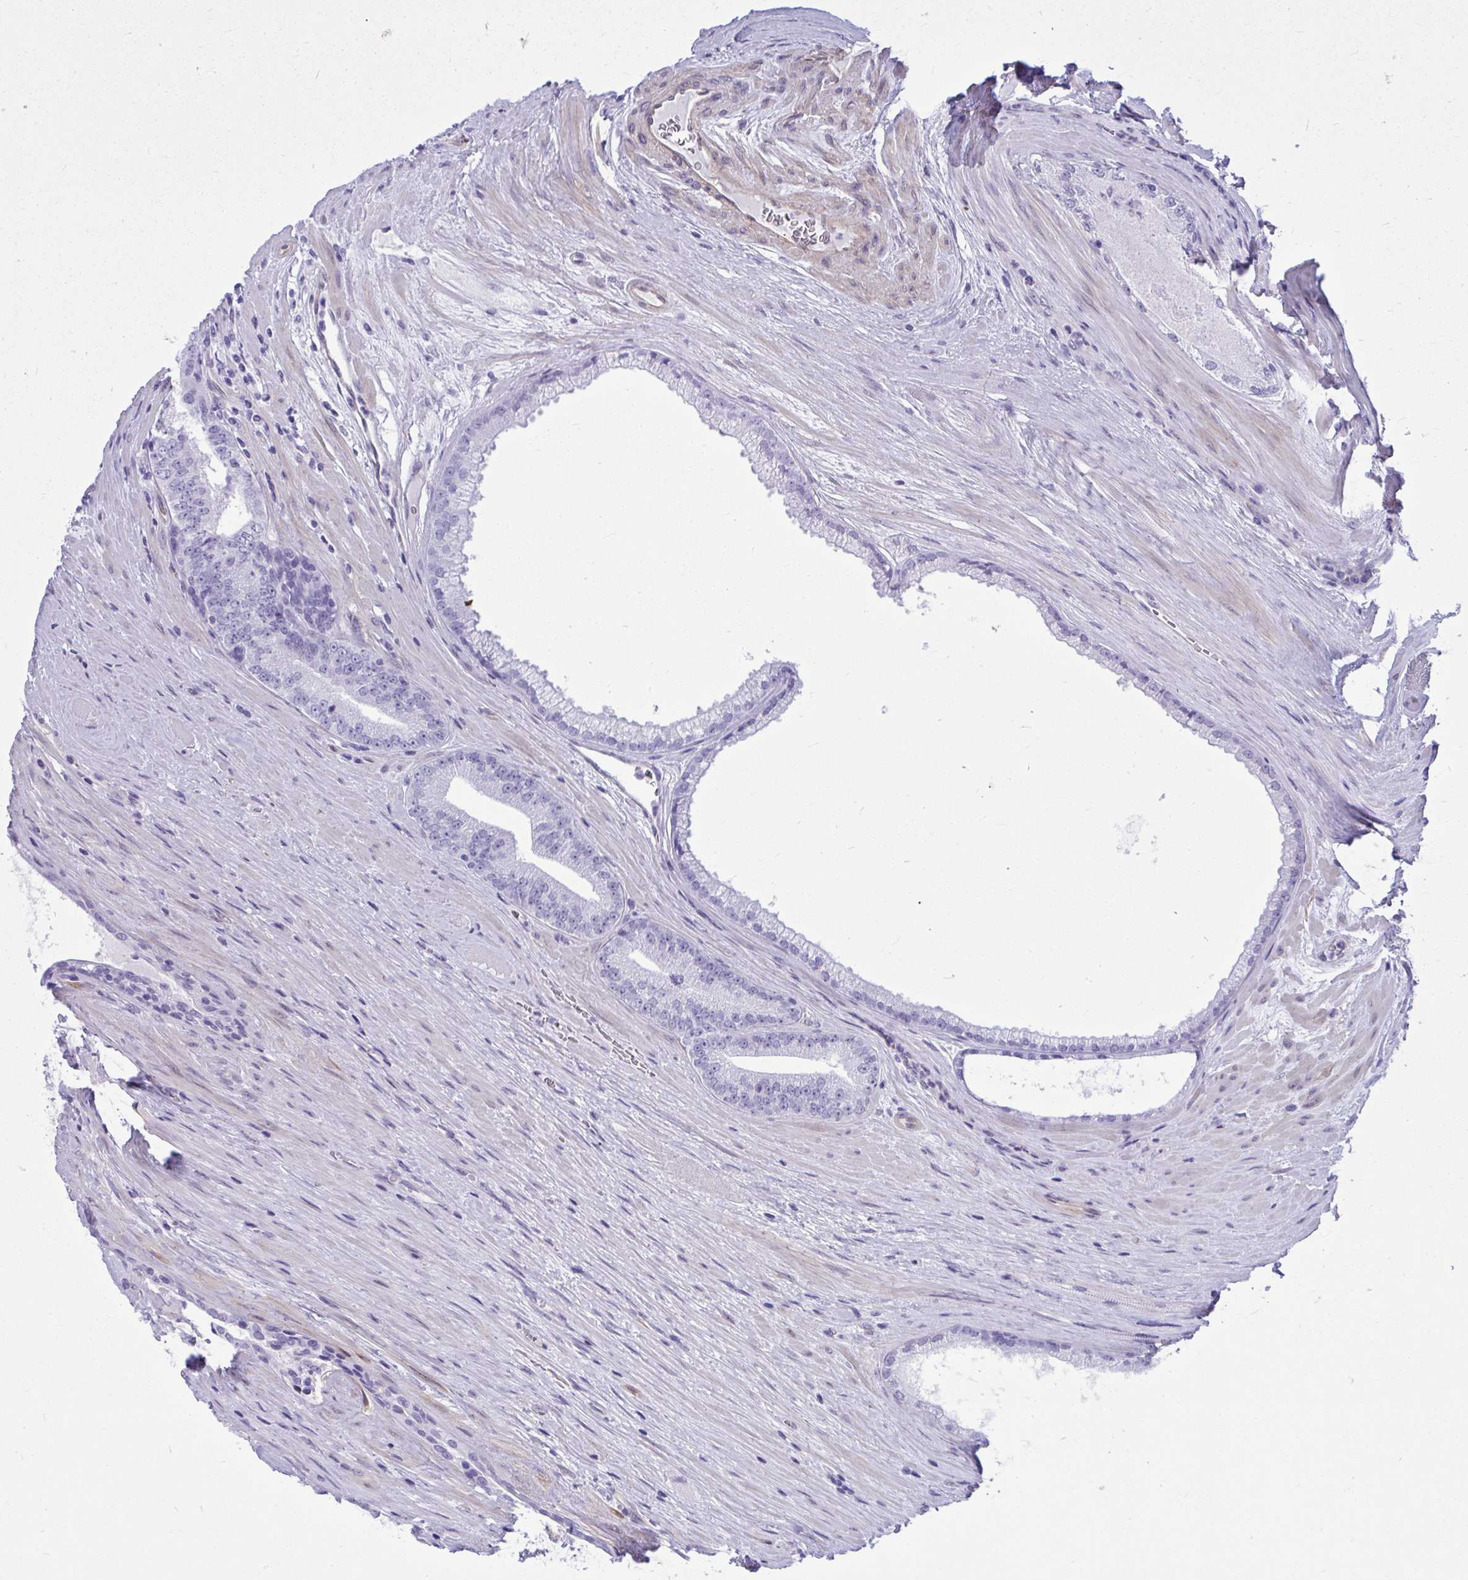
{"staining": {"intensity": "negative", "quantity": "none", "location": "none"}, "tissue": "prostate cancer", "cell_type": "Tumor cells", "image_type": "cancer", "snomed": [{"axis": "morphology", "description": "Adenocarcinoma, Low grade"}, {"axis": "topography", "description": "Prostate"}], "caption": "This is an IHC photomicrograph of low-grade adenocarcinoma (prostate). There is no expression in tumor cells.", "gene": "LIMS2", "patient": {"sex": "male", "age": 67}}